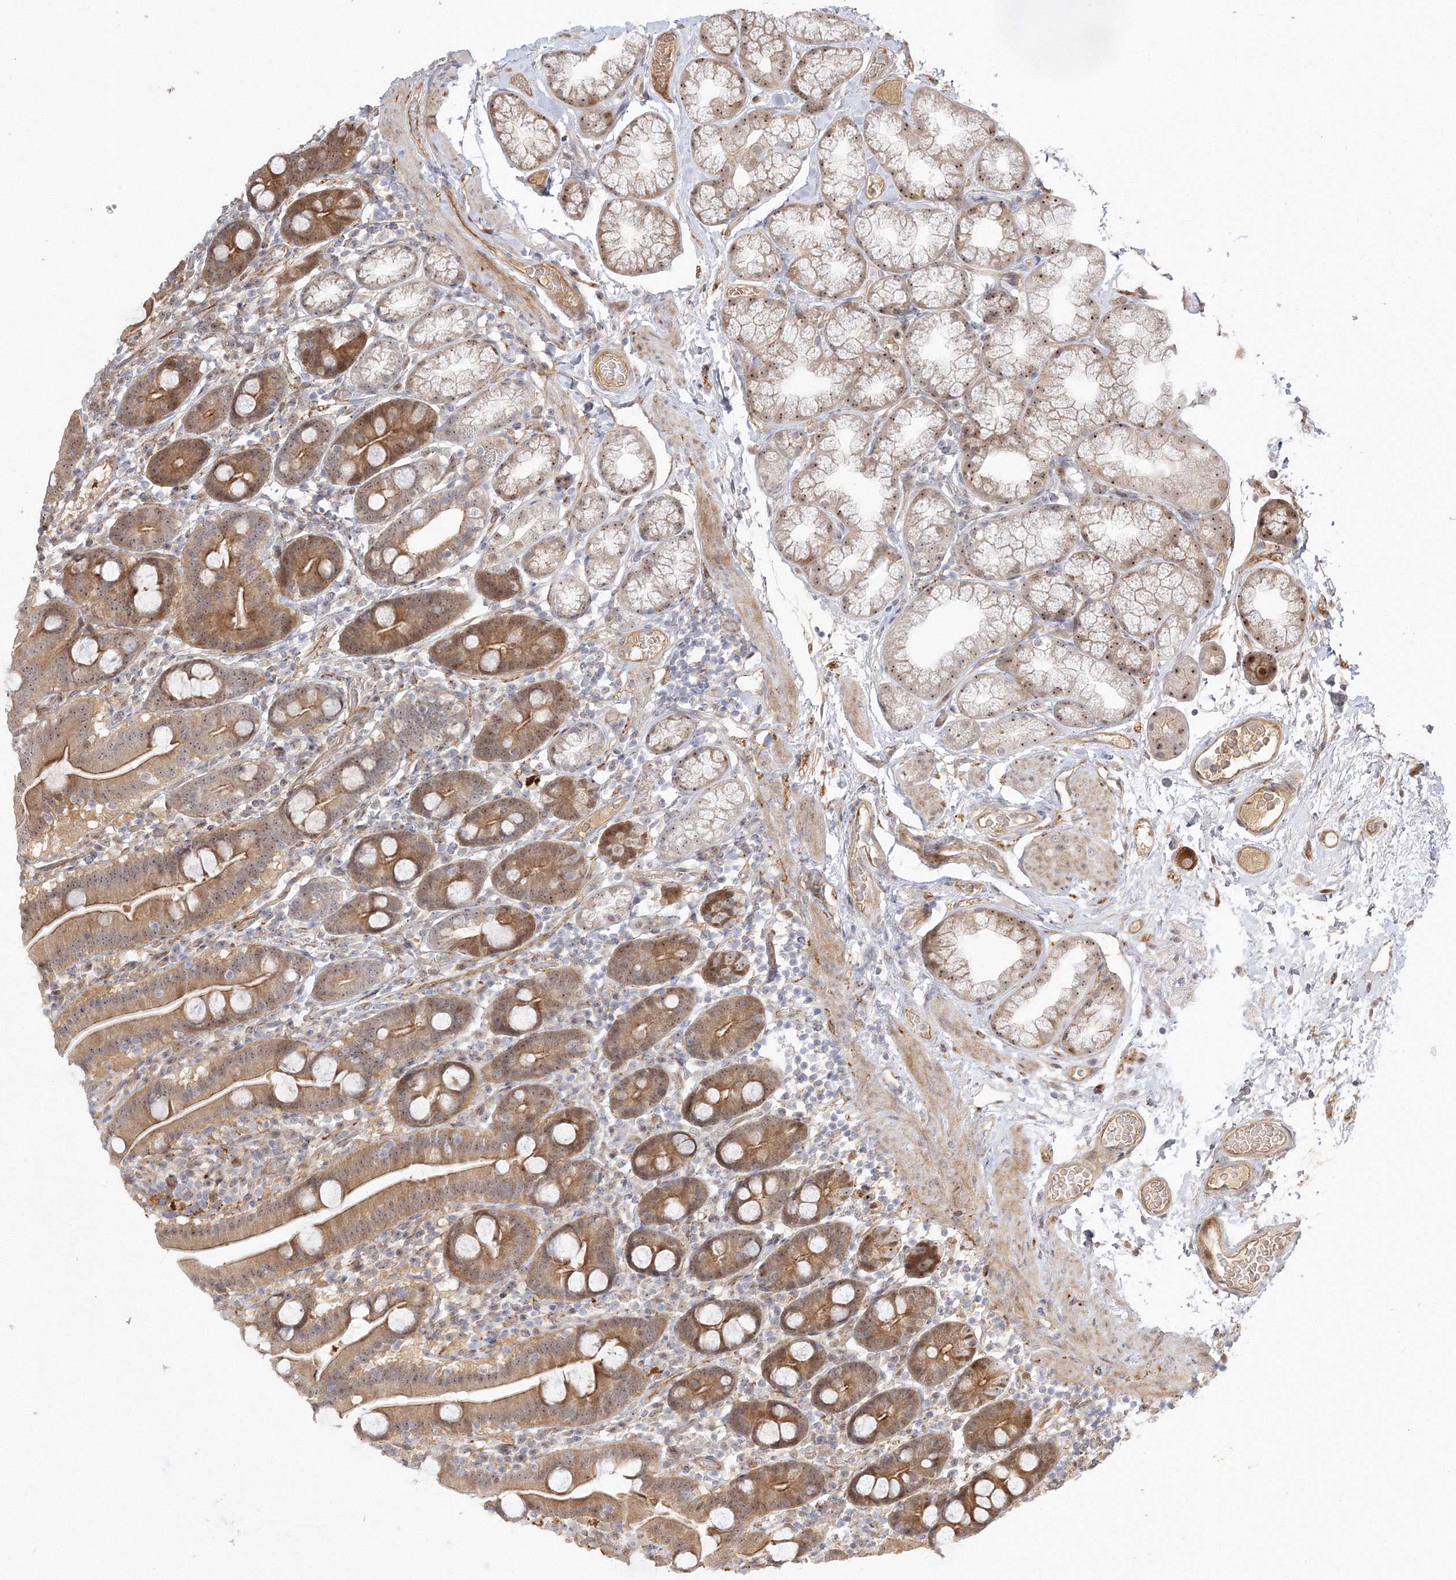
{"staining": {"intensity": "moderate", "quantity": ">75%", "location": "cytoplasmic/membranous,nuclear"}, "tissue": "duodenum", "cell_type": "Glandular cells", "image_type": "normal", "snomed": [{"axis": "morphology", "description": "Normal tissue, NOS"}, {"axis": "topography", "description": "Duodenum"}], "caption": "DAB immunohistochemical staining of benign human duodenum reveals moderate cytoplasmic/membranous,nuclear protein positivity in about >75% of glandular cells.", "gene": "NPM3", "patient": {"sex": "male", "age": 55}}